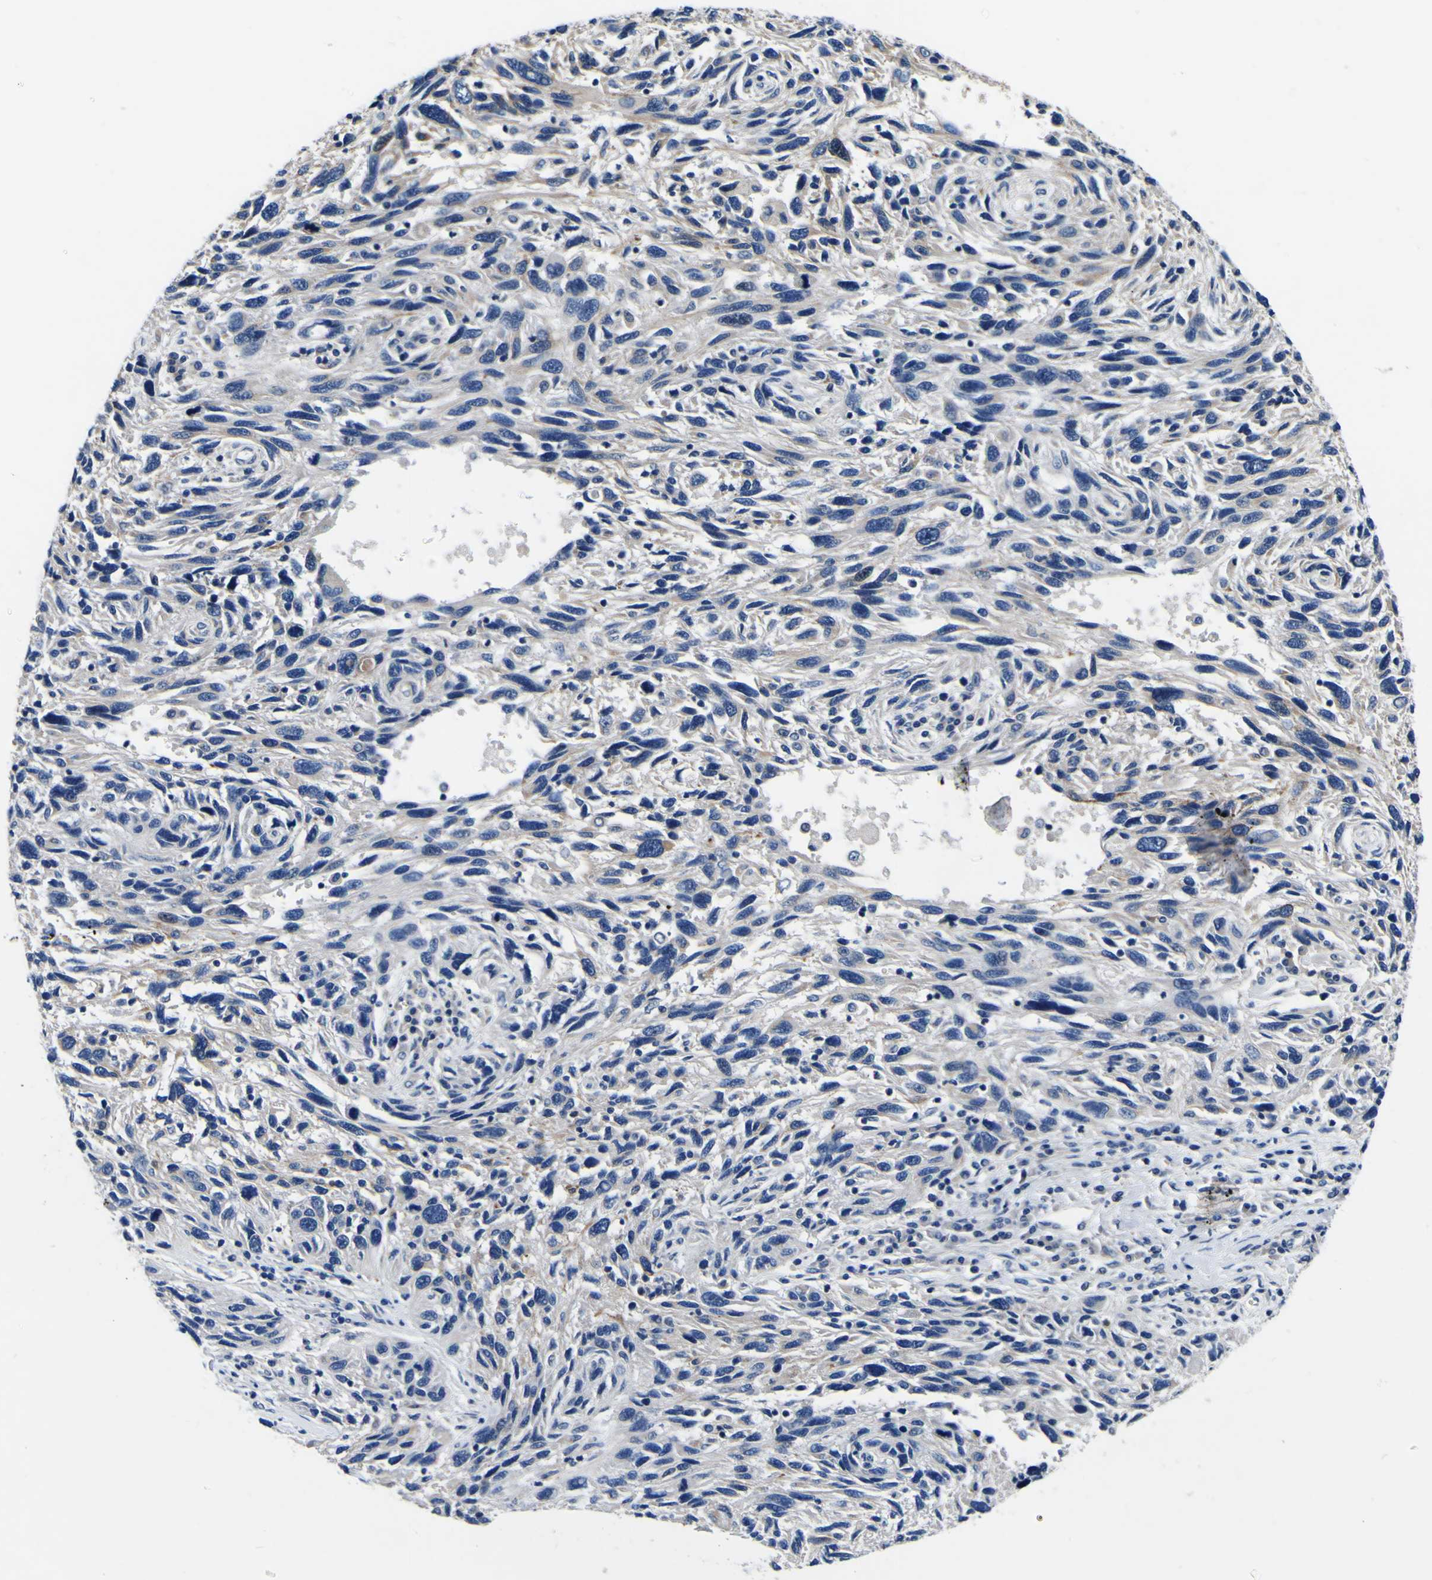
{"staining": {"intensity": "moderate", "quantity": "25%-75%", "location": "cytoplasmic/membranous"}, "tissue": "melanoma", "cell_type": "Tumor cells", "image_type": "cancer", "snomed": [{"axis": "morphology", "description": "Malignant melanoma, NOS"}, {"axis": "topography", "description": "Skin"}], "caption": "DAB (3,3'-diaminobenzidine) immunohistochemical staining of malignant melanoma reveals moderate cytoplasmic/membranous protein positivity in about 25%-75% of tumor cells.", "gene": "AGAP3", "patient": {"sex": "male", "age": 53}}